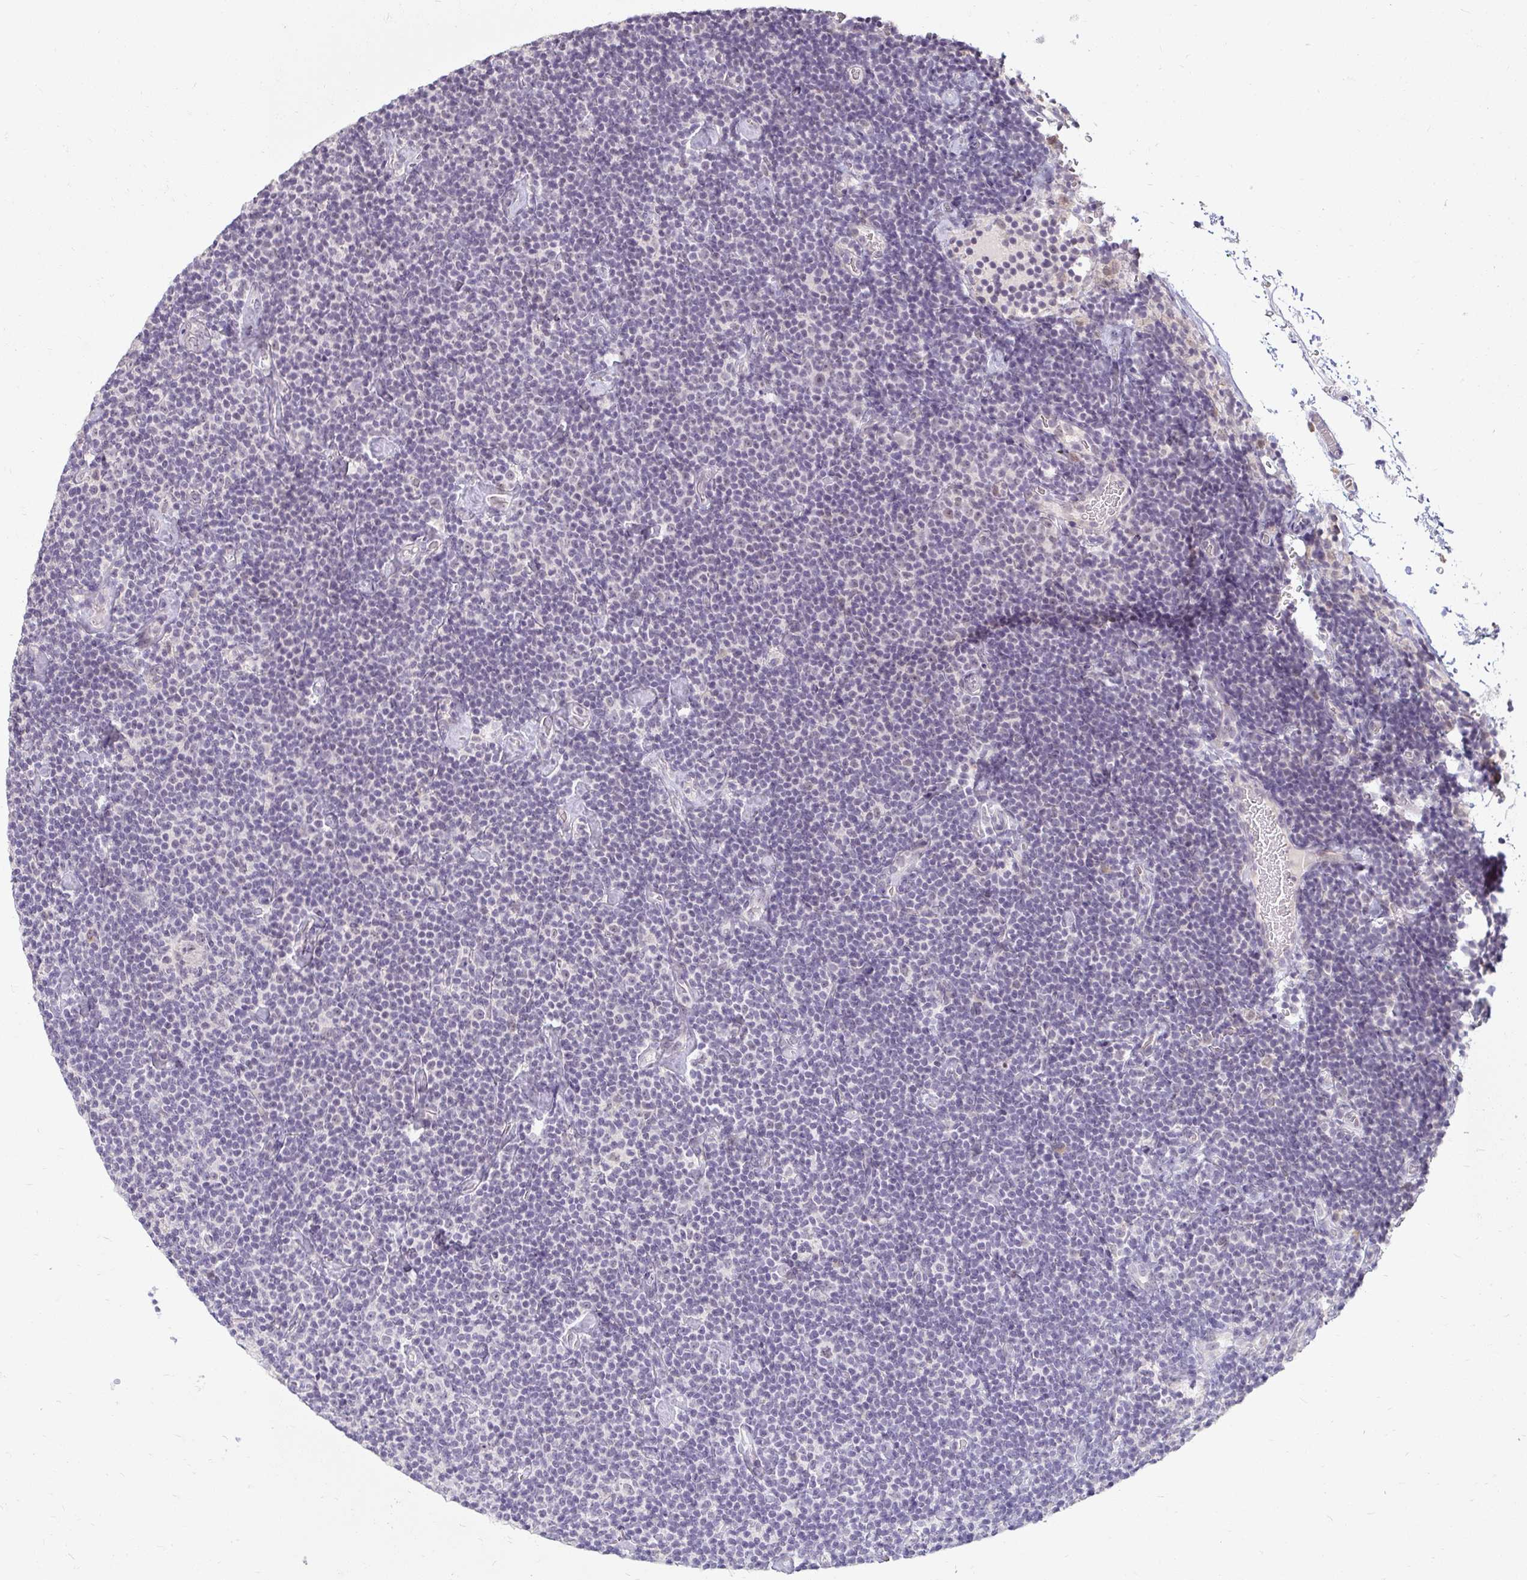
{"staining": {"intensity": "negative", "quantity": "none", "location": "none"}, "tissue": "lymphoma", "cell_type": "Tumor cells", "image_type": "cancer", "snomed": [{"axis": "morphology", "description": "Malignant lymphoma, non-Hodgkin's type, Low grade"}, {"axis": "topography", "description": "Lymph node"}], "caption": "The immunohistochemistry (IHC) micrograph has no significant expression in tumor cells of malignant lymphoma, non-Hodgkin's type (low-grade) tissue.", "gene": "DDN", "patient": {"sex": "male", "age": 81}}